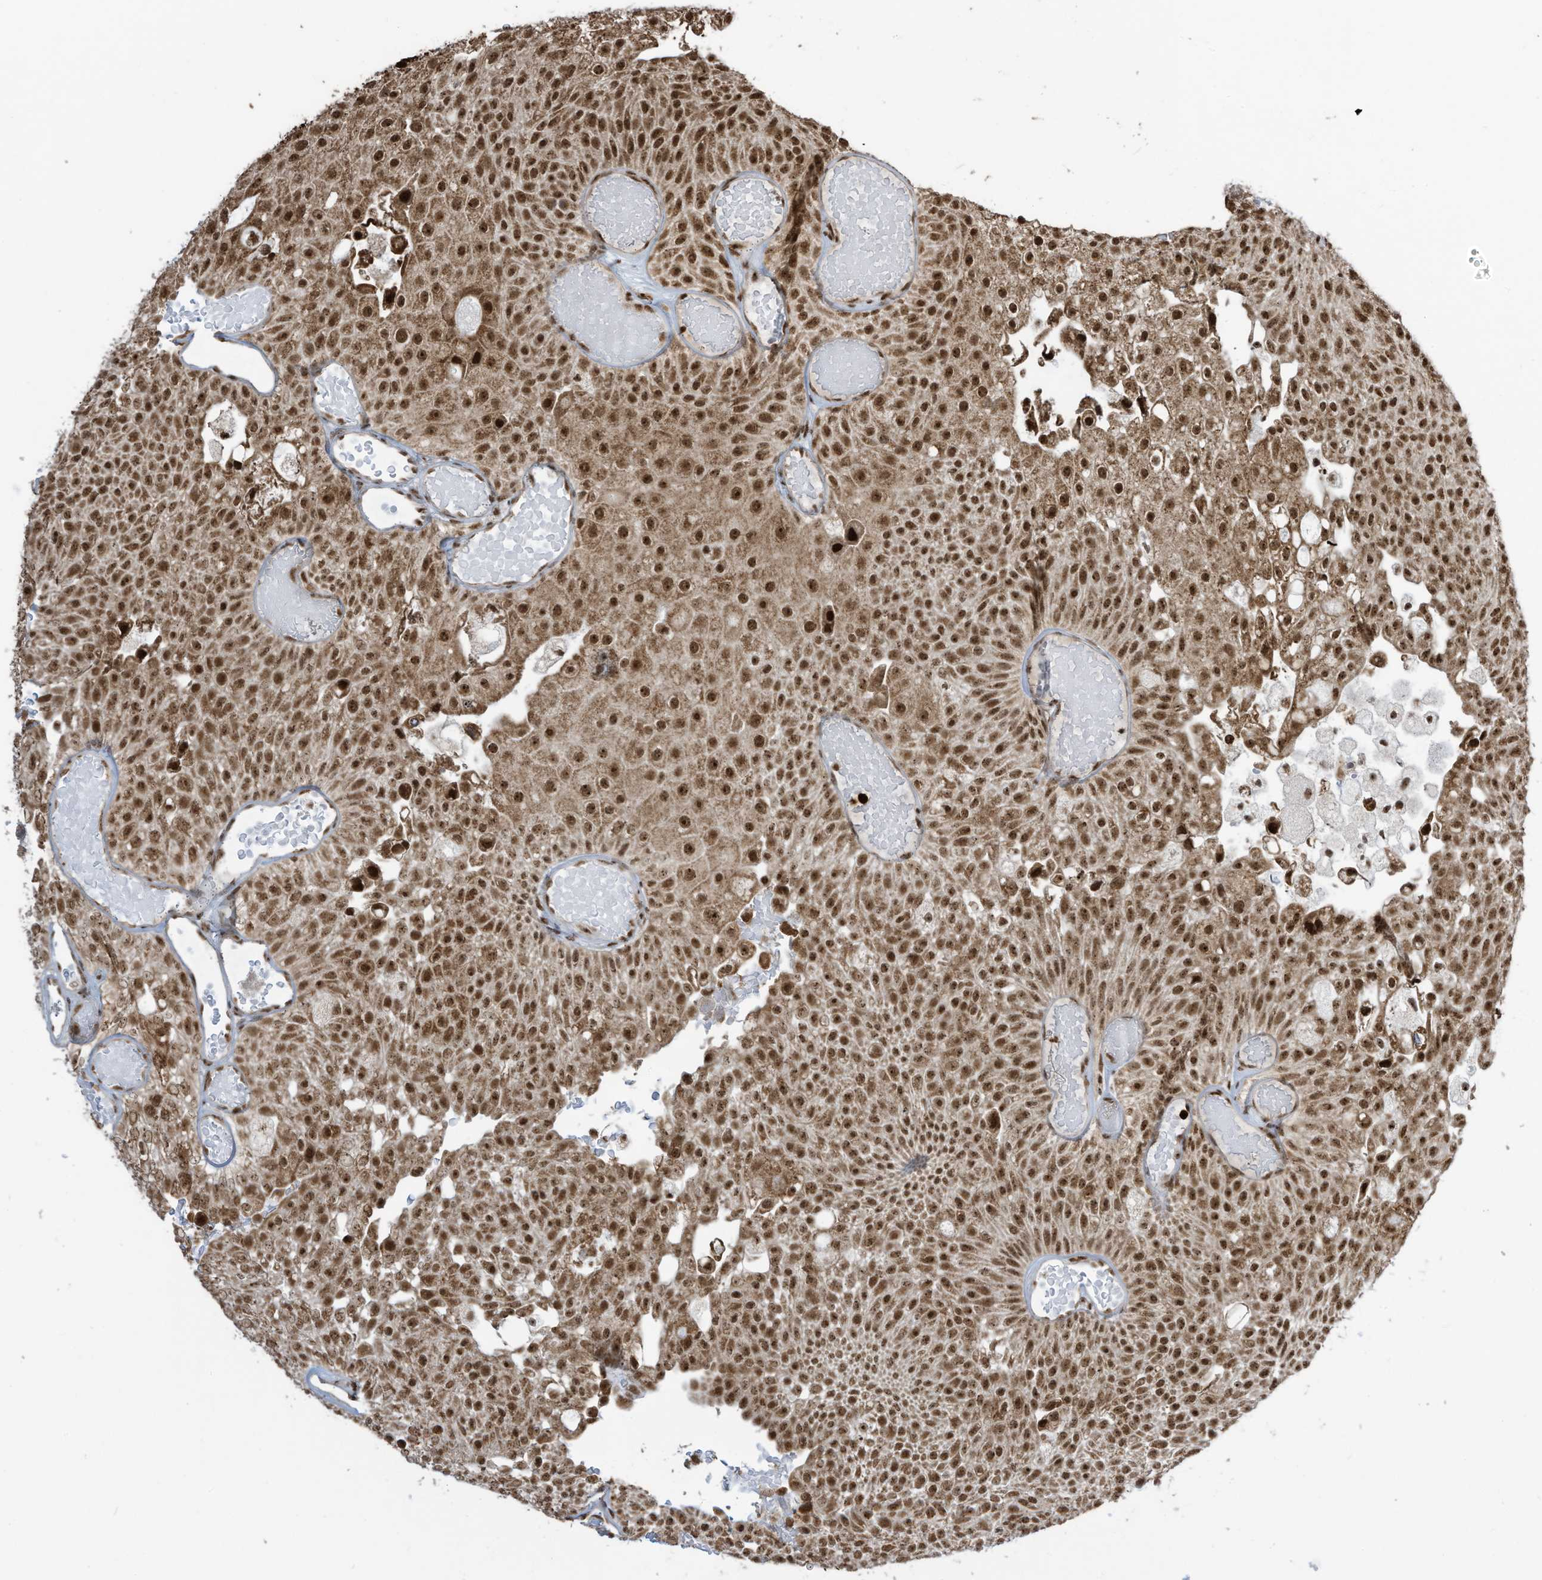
{"staining": {"intensity": "strong", "quantity": ">75%", "location": "cytoplasmic/membranous,nuclear"}, "tissue": "urothelial cancer", "cell_type": "Tumor cells", "image_type": "cancer", "snomed": [{"axis": "morphology", "description": "Urothelial carcinoma, Low grade"}, {"axis": "topography", "description": "Urinary bladder"}], "caption": "Protein staining of urothelial carcinoma (low-grade) tissue reveals strong cytoplasmic/membranous and nuclear positivity in approximately >75% of tumor cells. (DAB (3,3'-diaminobenzidine) = brown stain, brightfield microscopy at high magnification).", "gene": "LBH", "patient": {"sex": "male", "age": 78}}